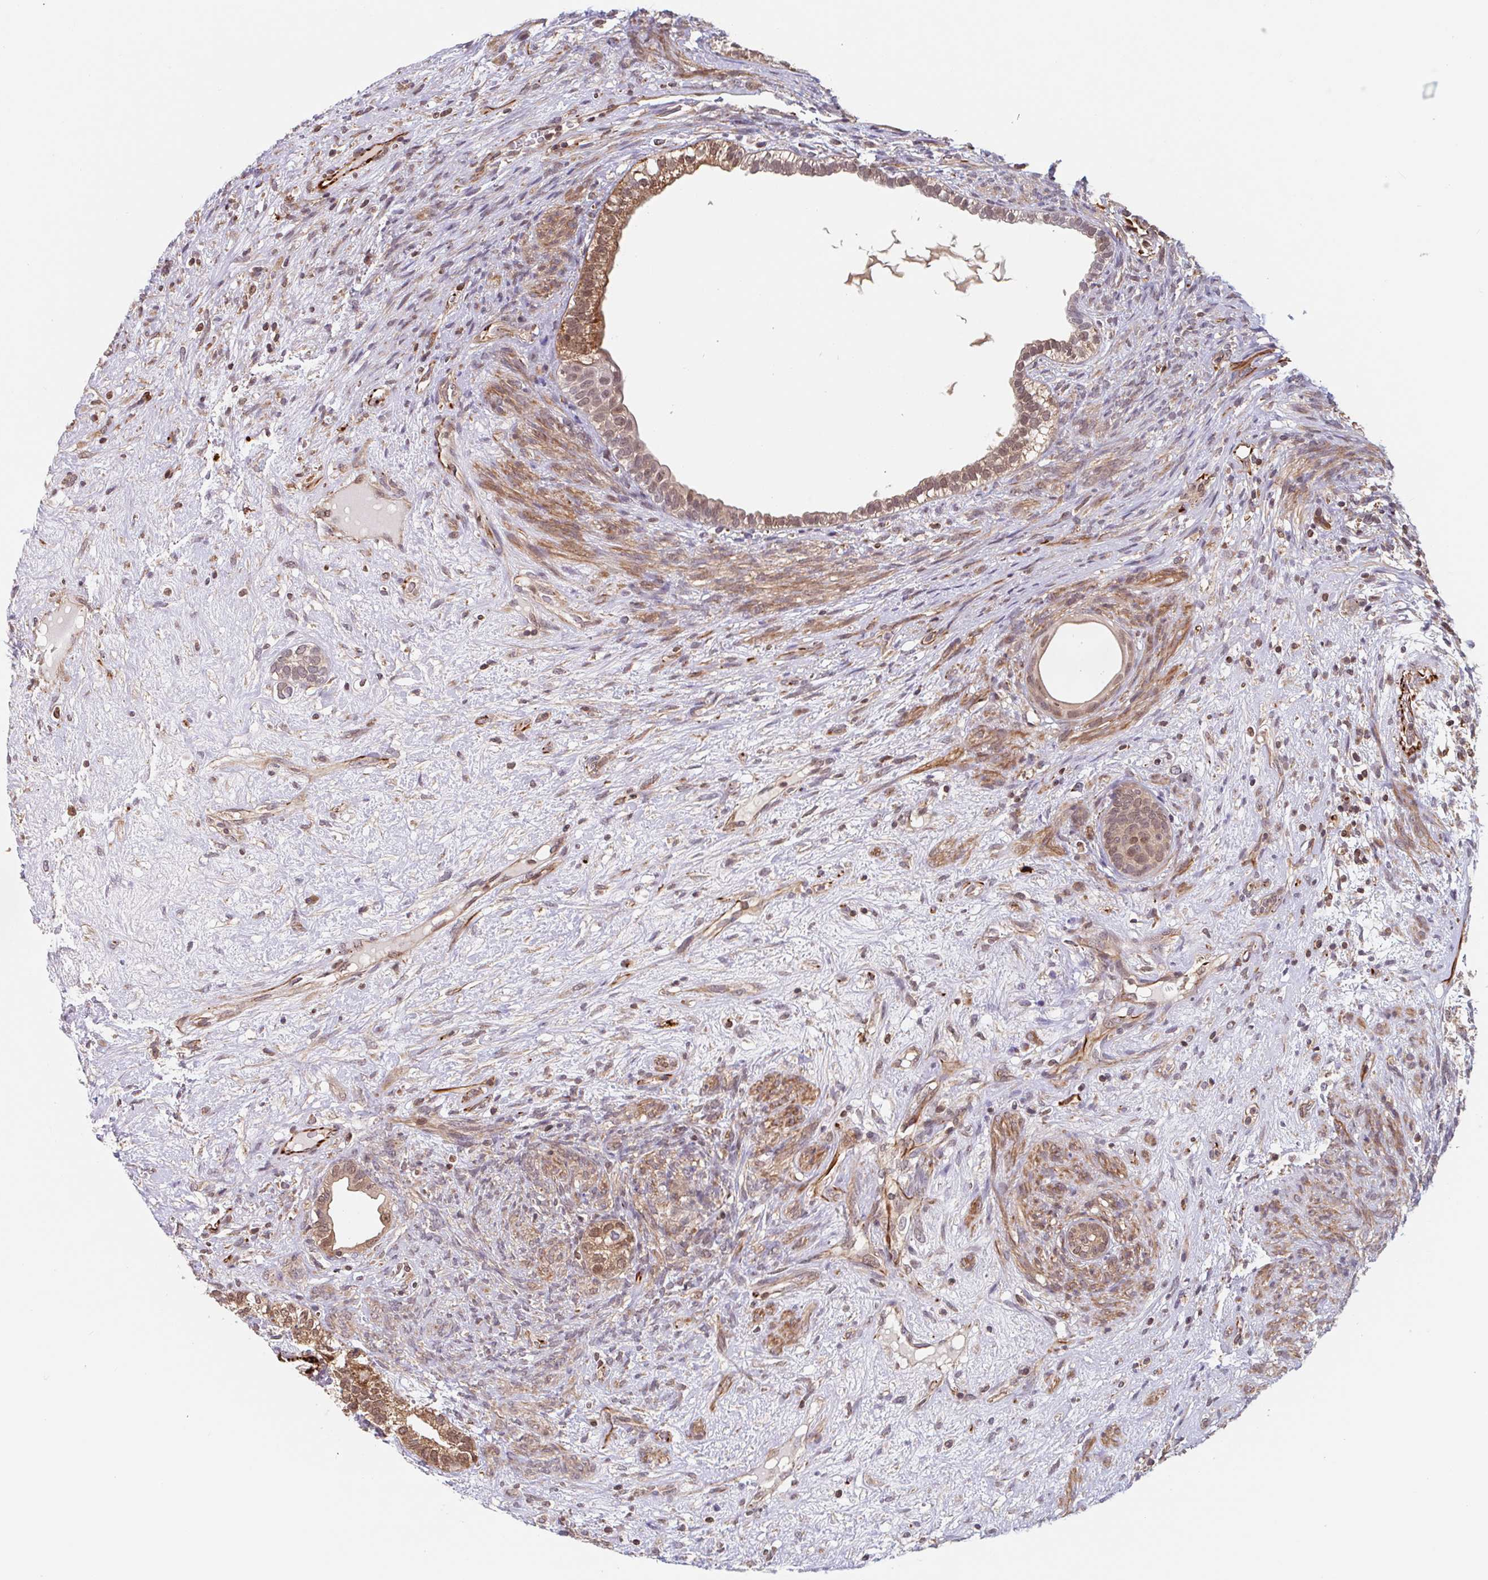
{"staining": {"intensity": "moderate", "quantity": "25%-75%", "location": "cytoplasmic/membranous,nuclear"}, "tissue": "testis cancer", "cell_type": "Tumor cells", "image_type": "cancer", "snomed": [{"axis": "morphology", "description": "Seminoma, NOS"}, {"axis": "morphology", "description": "Carcinoma, Embryonal, NOS"}, {"axis": "topography", "description": "Testis"}], "caption": "Testis embryonal carcinoma stained for a protein demonstrates moderate cytoplasmic/membranous and nuclear positivity in tumor cells. (IHC, brightfield microscopy, high magnification).", "gene": "NUB1", "patient": {"sex": "male", "age": 41}}